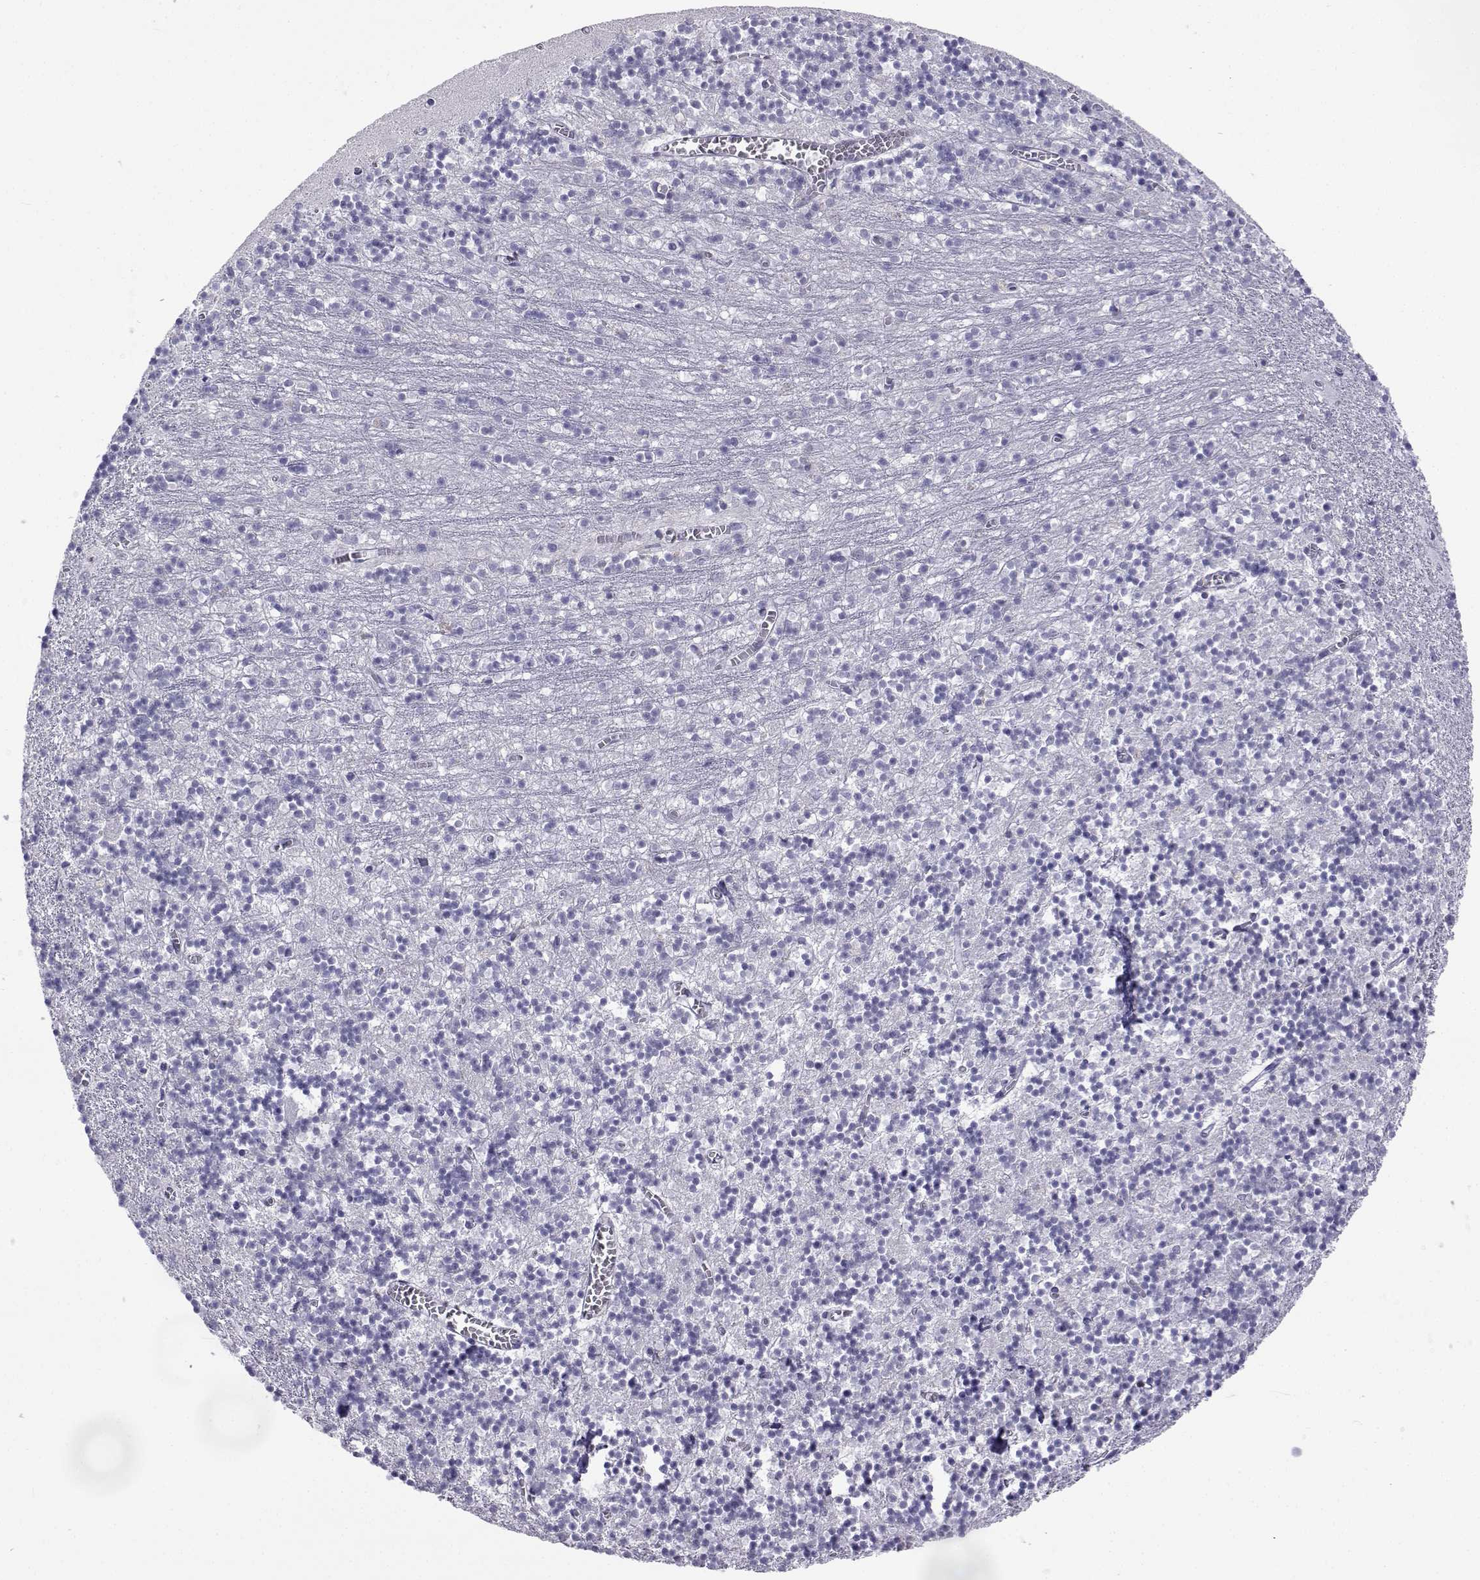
{"staining": {"intensity": "negative", "quantity": "none", "location": "none"}, "tissue": "cerebellum", "cell_type": "Cells in granular layer", "image_type": "normal", "snomed": [{"axis": "morphology", "description": "Normal tissue, NOS"}, {"axis": "topography", "description": "Cerebellum"}], "caption": "Immunohistochemistry of normal human cerebellum exhibits no positivity in cells in granular layer. Brightfield microscopy of immunohistochemistry (IHC) stained with DAB (brown) and hematoxylin (blue), captured at high magnification.", "gene": "ACTL7A", "patient": {"sex": "female", "age": 64}}